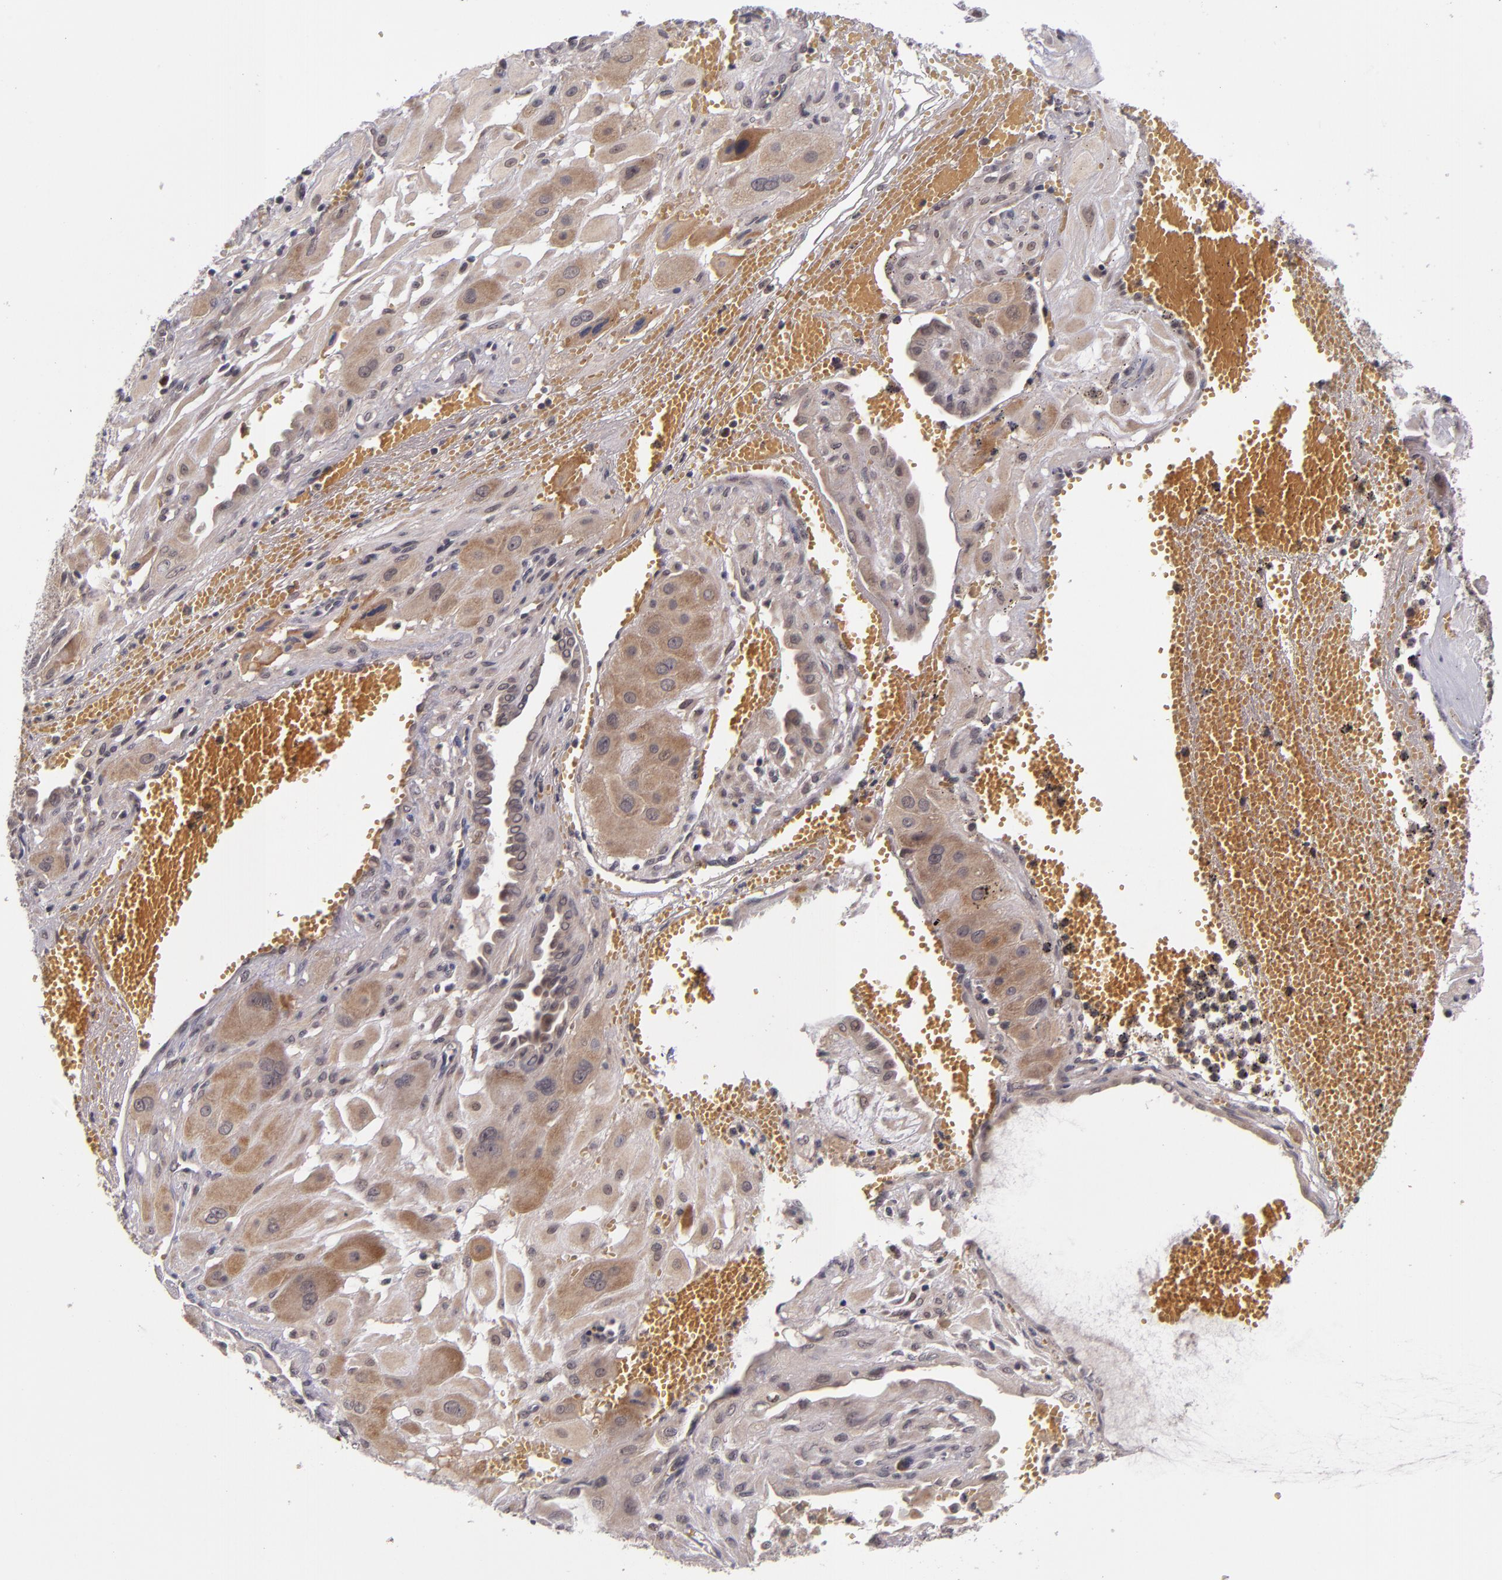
{"staining": {"intensity": "moderate", "quantity": "25%-75%", "location": "cytoplasmic/membranous"}, "tissue": "cervical cancer", "cell_type": "Tumor cells", "image_type": "cancer", "snomed": [{"axis": "morphology", "description": "Squamous cell carcinoma, NOS"}, {"axis": "topography", "description": "Cervix"}], "caption": "The immunohistochemical stain highlights moderate cytoplasmic/membranous expression in tumor cells of cervical cancer tissue.", "gene": "CDC7", "patient": {"sex": "female", "age": 34}}